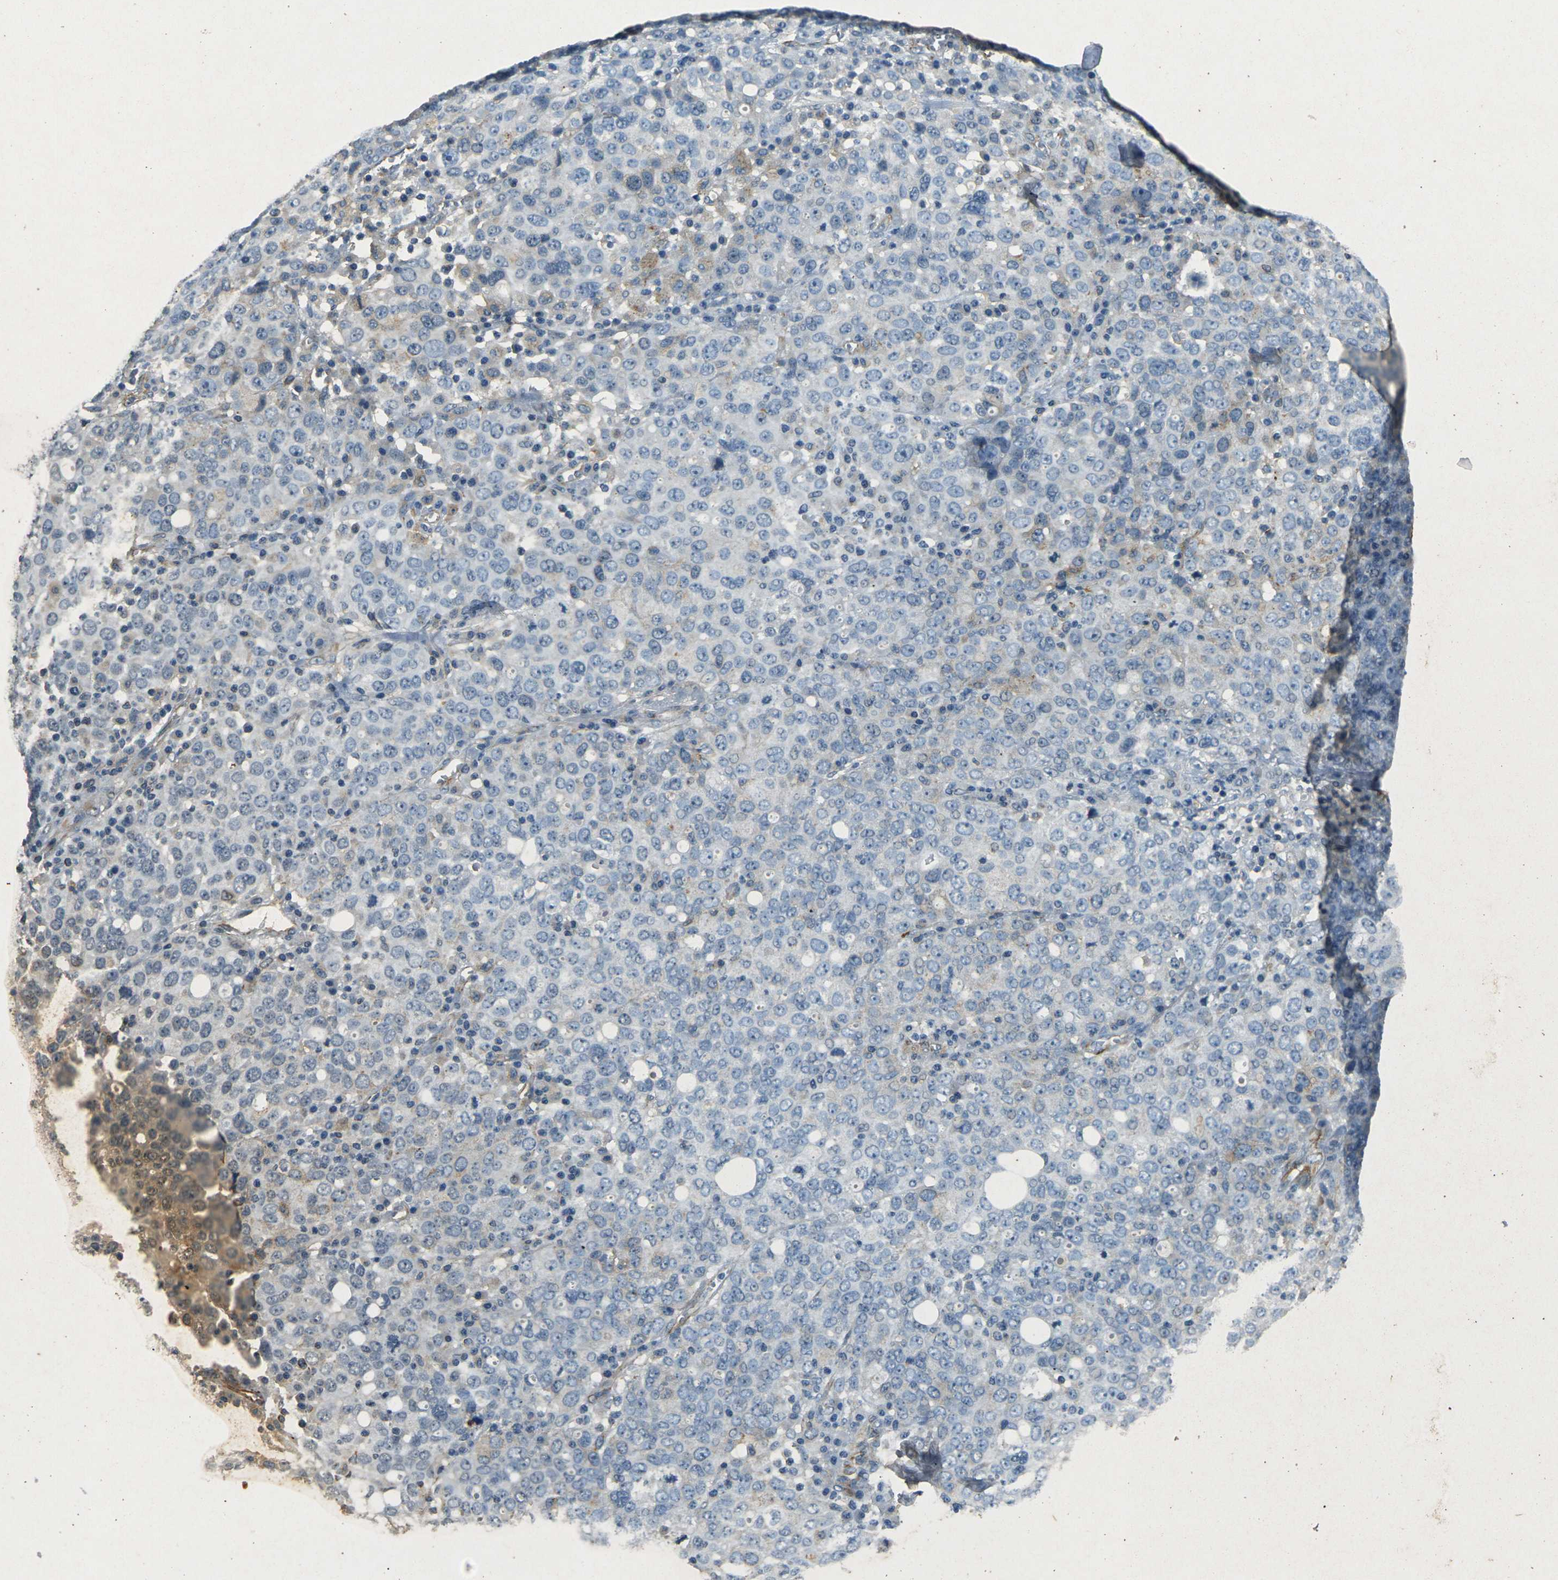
{"staining": {"intensity": "weak", "quantity": "25%-75%", "location": "cytoplasmic/membranous"}, "tissue": "ovarian cancer", "cell_type": "Tumor cells", "image_type": "cancer", "snomed": [{"axis": "morphology", "description": "Carcinoma, endometroid"}, {"axis": "topography", "description": "Ovary"}], "caption": "Ovarian cancer (endometroid carcinoma) stained with a protein marker exhibits weak staining in tumor cells.", "gene": "SORT1", "patient": {"sex": "female", "age": 62}}